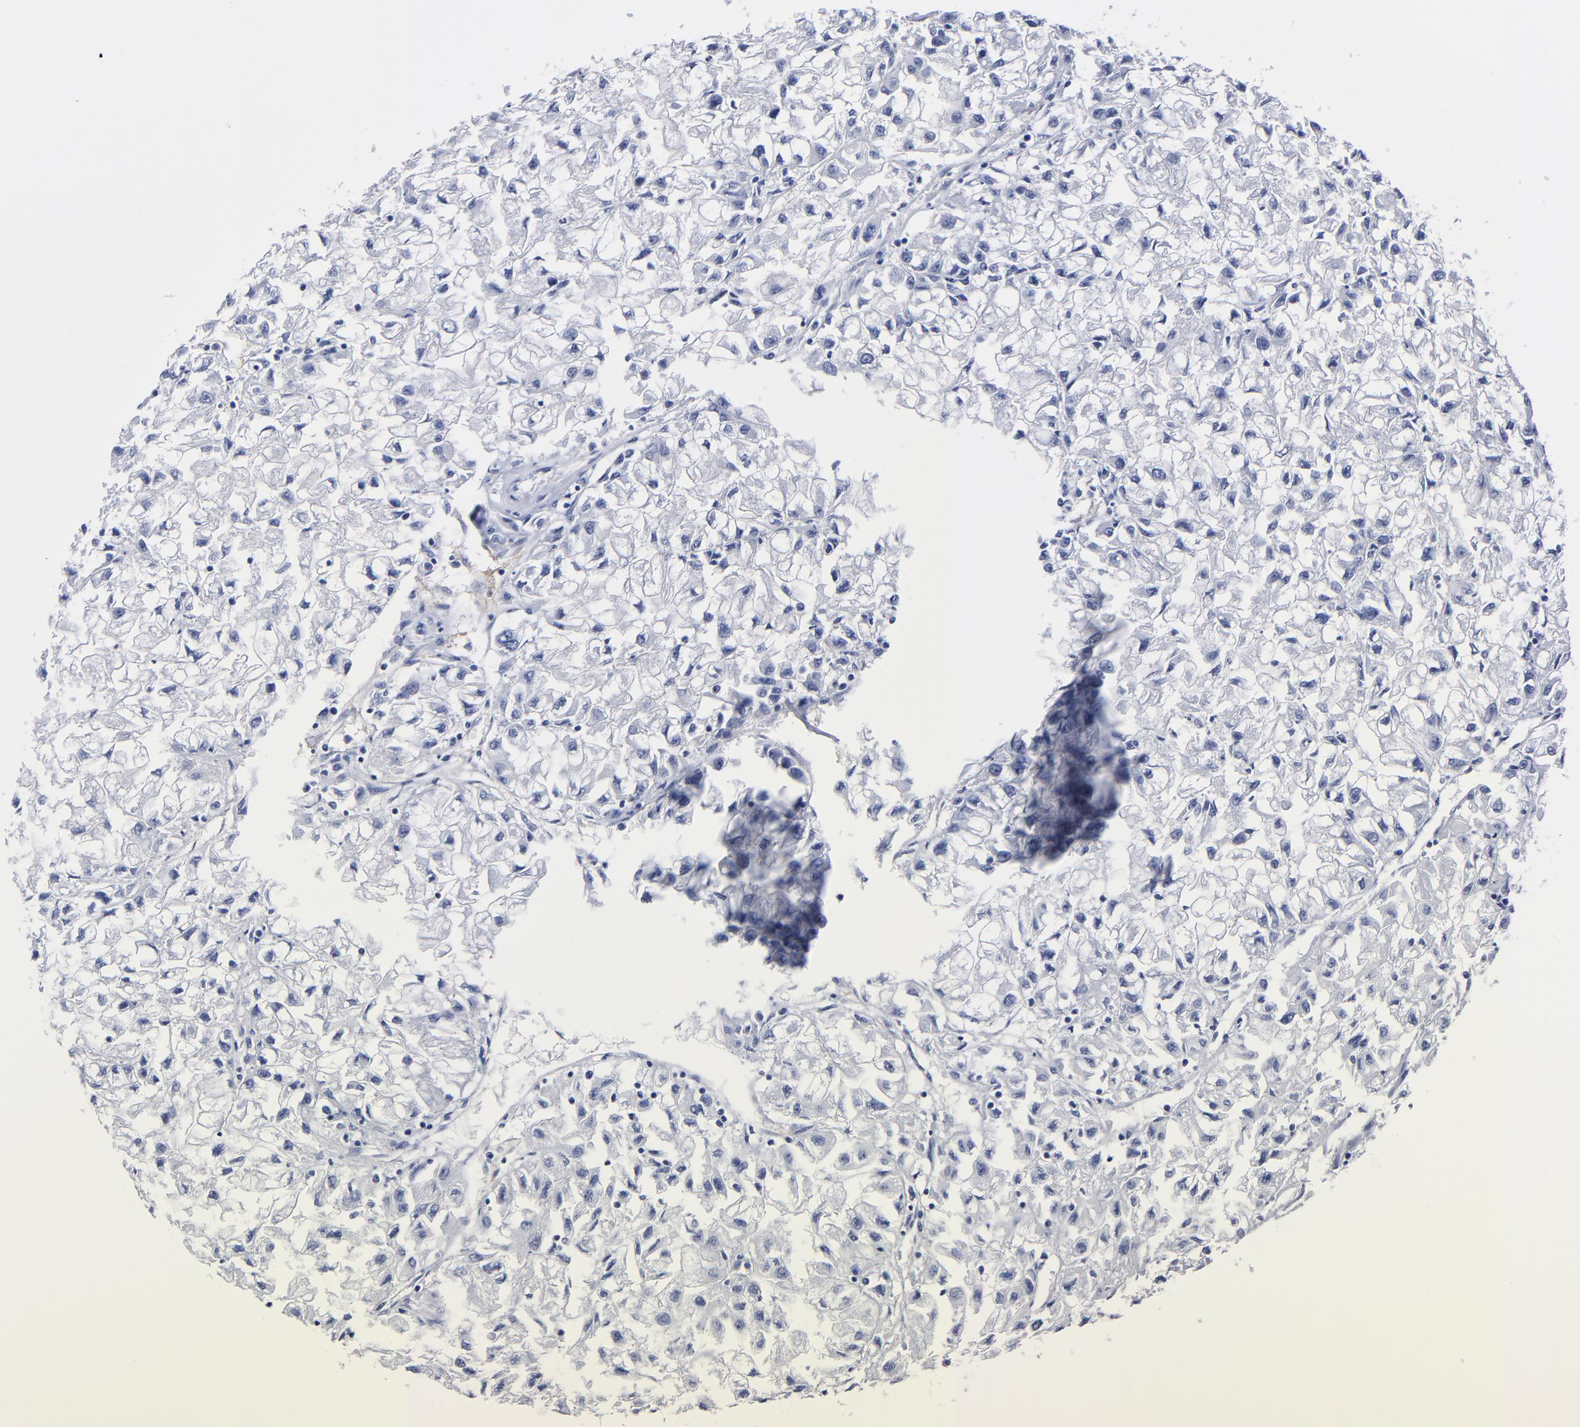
{"staining": {"intensity": "negative", "quantity": "none", "location": "none"}, "tissue": "renal cancer", "cell_type": "Tumor cells", "image_type": "cancer", "snomed": [{"axis": "morphology", "description": "Adenocarcinoma, NOS"}, {"axis": "topography", "description": "Kidney"}], "caption": "An immunohistochemistry histopathology image of renal cancer is shown. There is no staining in tumor cells of renal cancer.", "gene": "TM4SF1", "patient": {"sex": "male", "age": 59}}